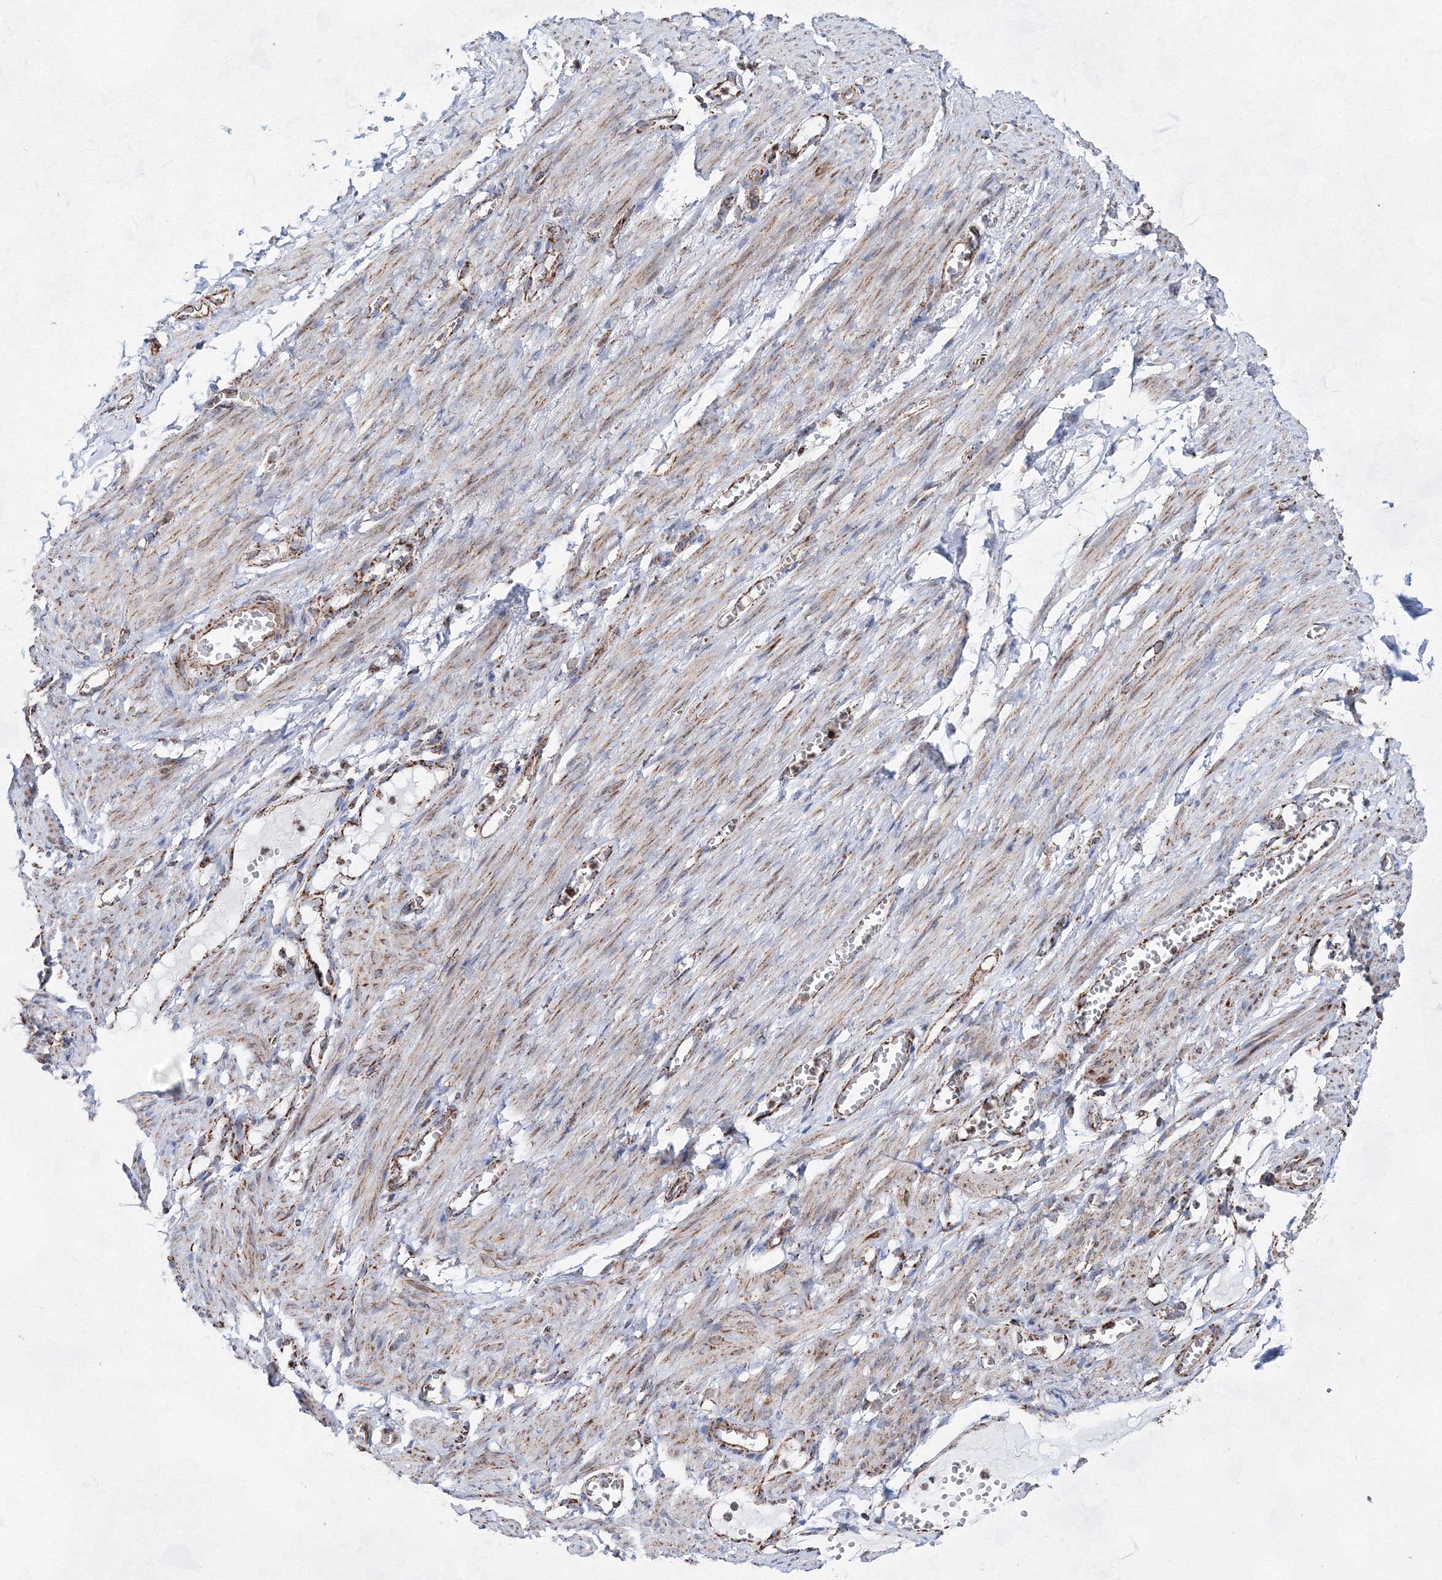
{"staining": {"intensity": "weak", "quantity": ">75%", "location": "cytoplasmic/membranous"}, "tissue": "adipose tissue", "cell_type": "Adipocytes", "image_type": "normal", "snomed": [{"axis": "morphology", "description": "Normal tissue, NOS"}, {"axis": "topography", "description": "Smooth muscle"}, {"axis": "topography", "description": "Peripheral nerve tissue"}], "caption": "IHC (DAB (3,3'-diaminobenzidine)) staining of normal human adipose tissue shows weak cytoplasmic/membranous protein expression in approximately >75% of adipocytes.", "gene": "HADHB", "patient": {"sex": "female", "age": 39}}